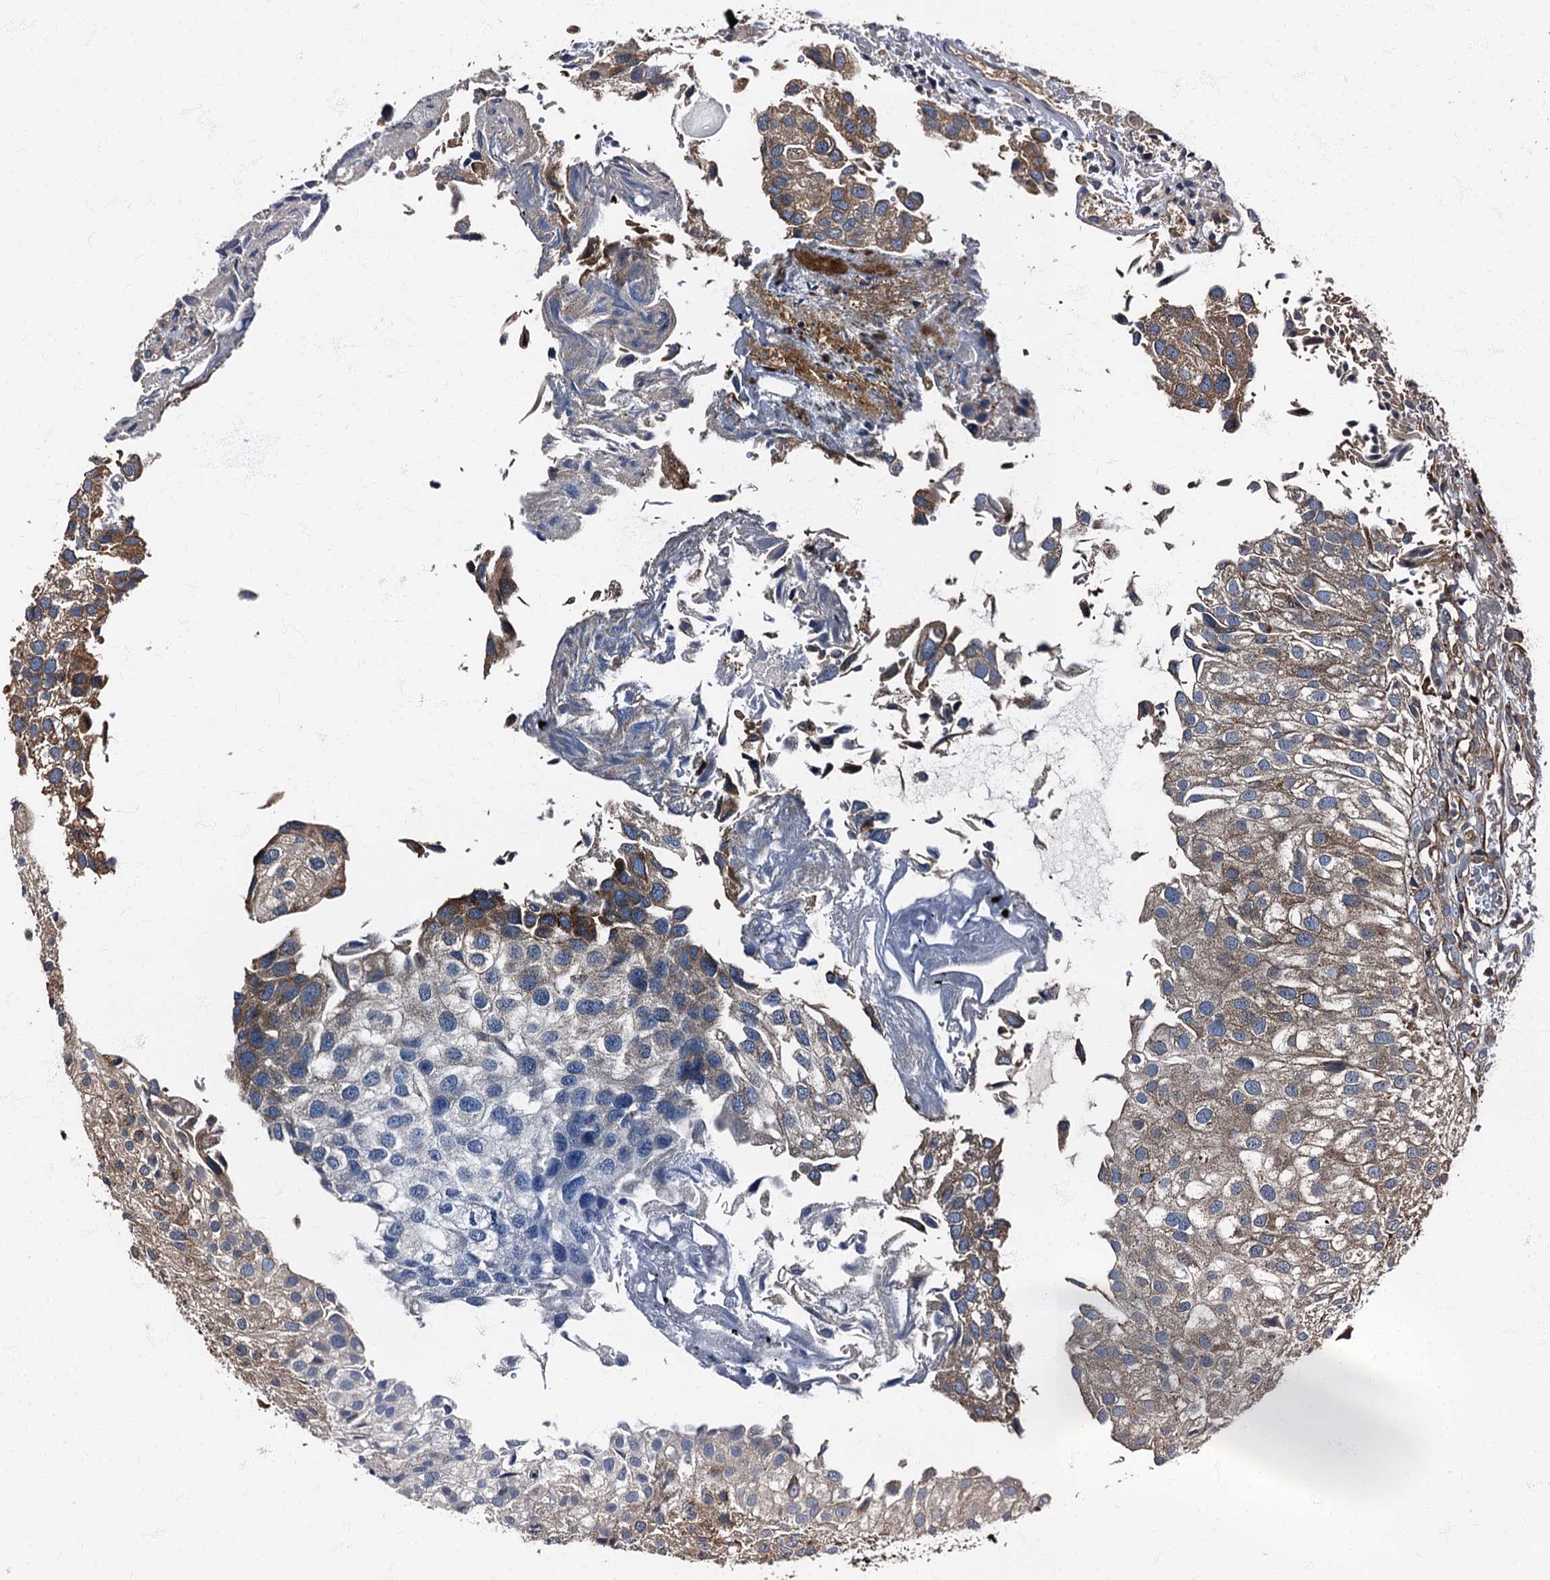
{"staining": {"intensity": "moderate", "quantity": "25%-75%", "location": "cytoplasmic/membranous"}, "tissue": "urothelial cancer", "cell_type": "Tumor cells", "image_type": "cancer", "snomed": [{"axis": "morphology", "description": "Urothelial carcinoma, Low grade"}, {"axis": "topography", "description": "Urinary bladder"}], "caption": "Immunohistochemistry (DAB (3,3'-diaminobenzidine)) staining of human urothelial cancer exhibits moderate cytoplasmic/membranous protein staining in about 25%-75% of tumor cells.", "gene": "ATP2C1", "patient": {"sex": "female", "age": 89}}